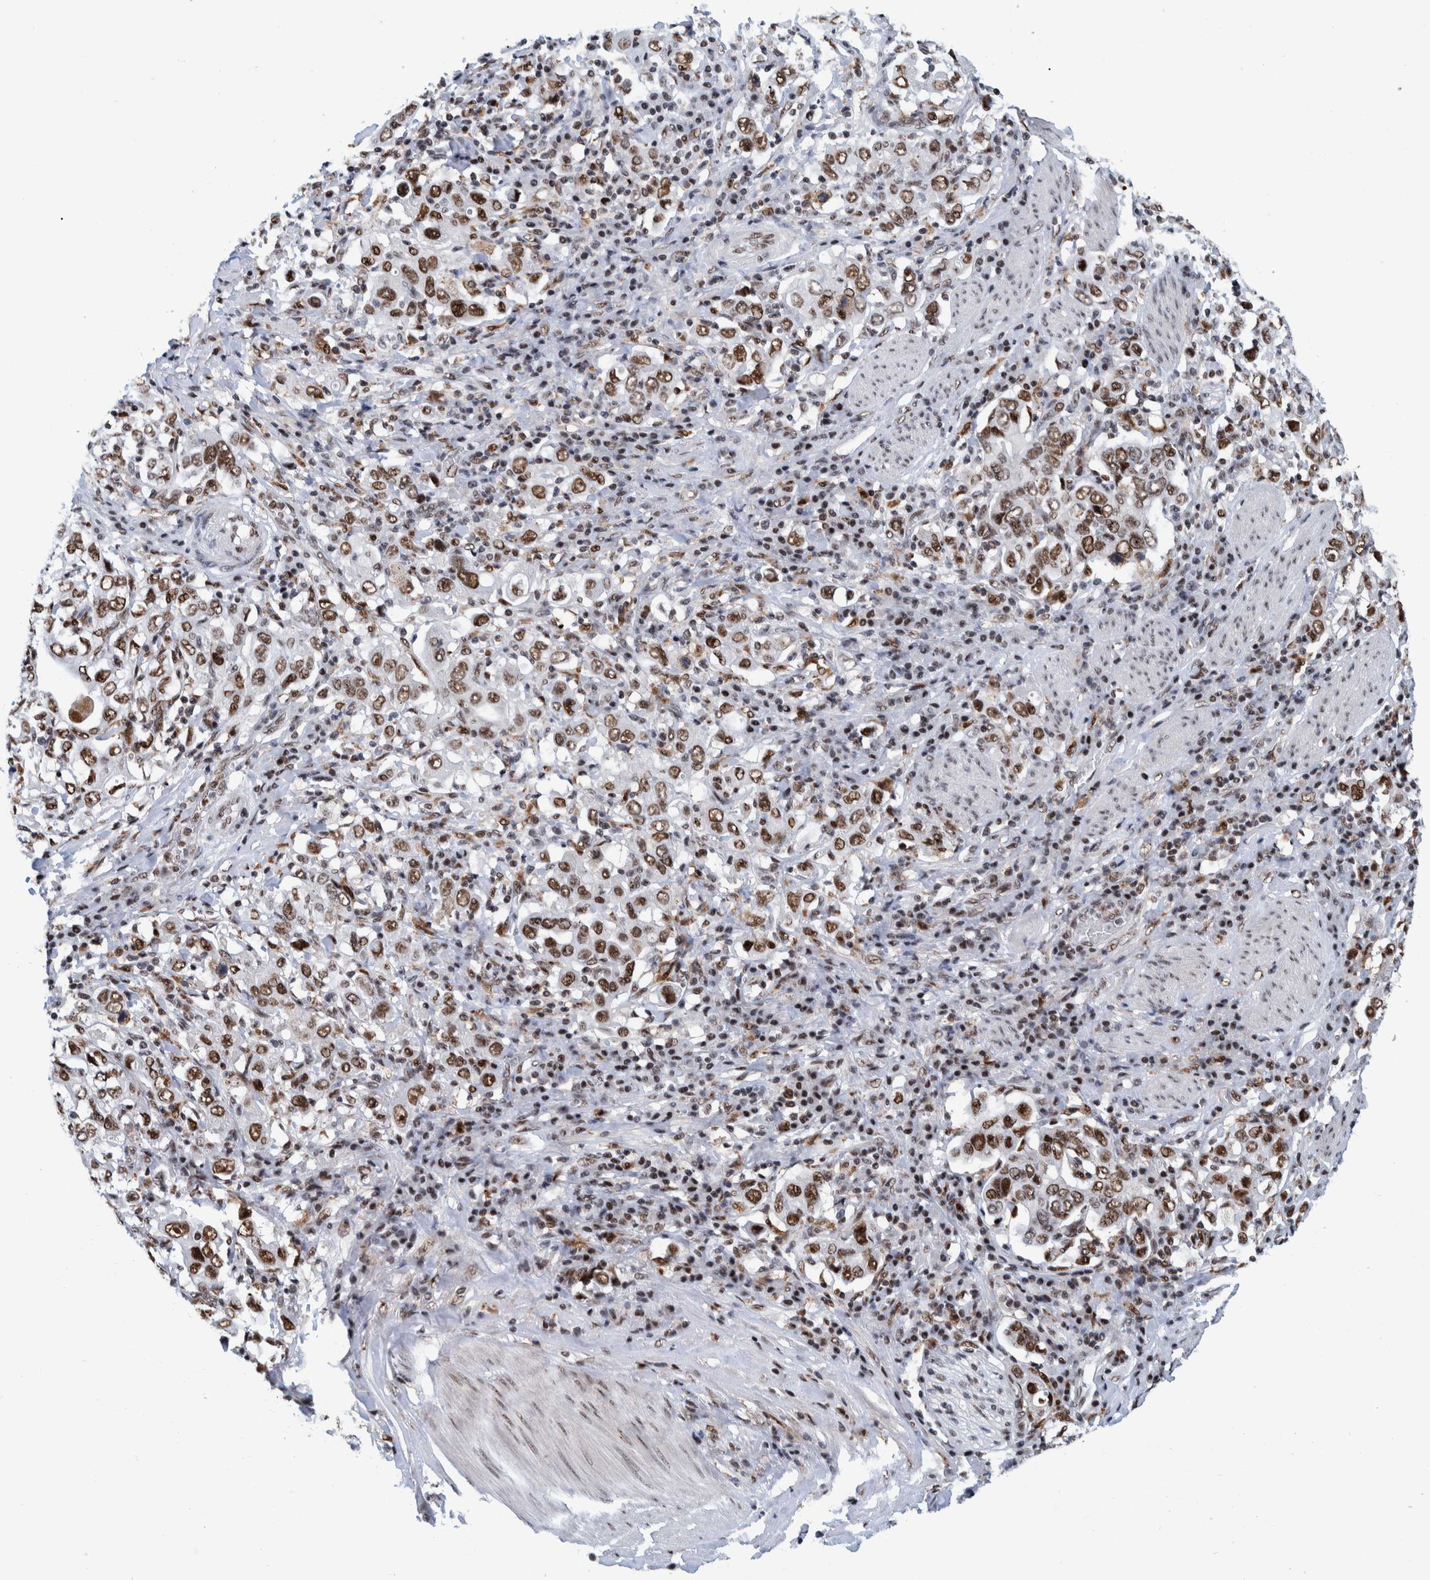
{"staining": {"intensity": "moderate", "quantity": ">75%", "location": "nuclear"}, "tissue": "stomach cancer", "cell_type": "Tumor cells", "image_type": "cancer", "snomed": [{"axis": "morphology", "description": "Adenocarcinoma, NOS"}, {"axis": "topography", "description": "Stomach, upper"}], "caption": "Moderate nuclear protein positivity is appreciated in approximately >75% of tumor cells in stomach cancer.", "gene": "EFTUD2", "patient": {"sex": "male", "age": 62}}